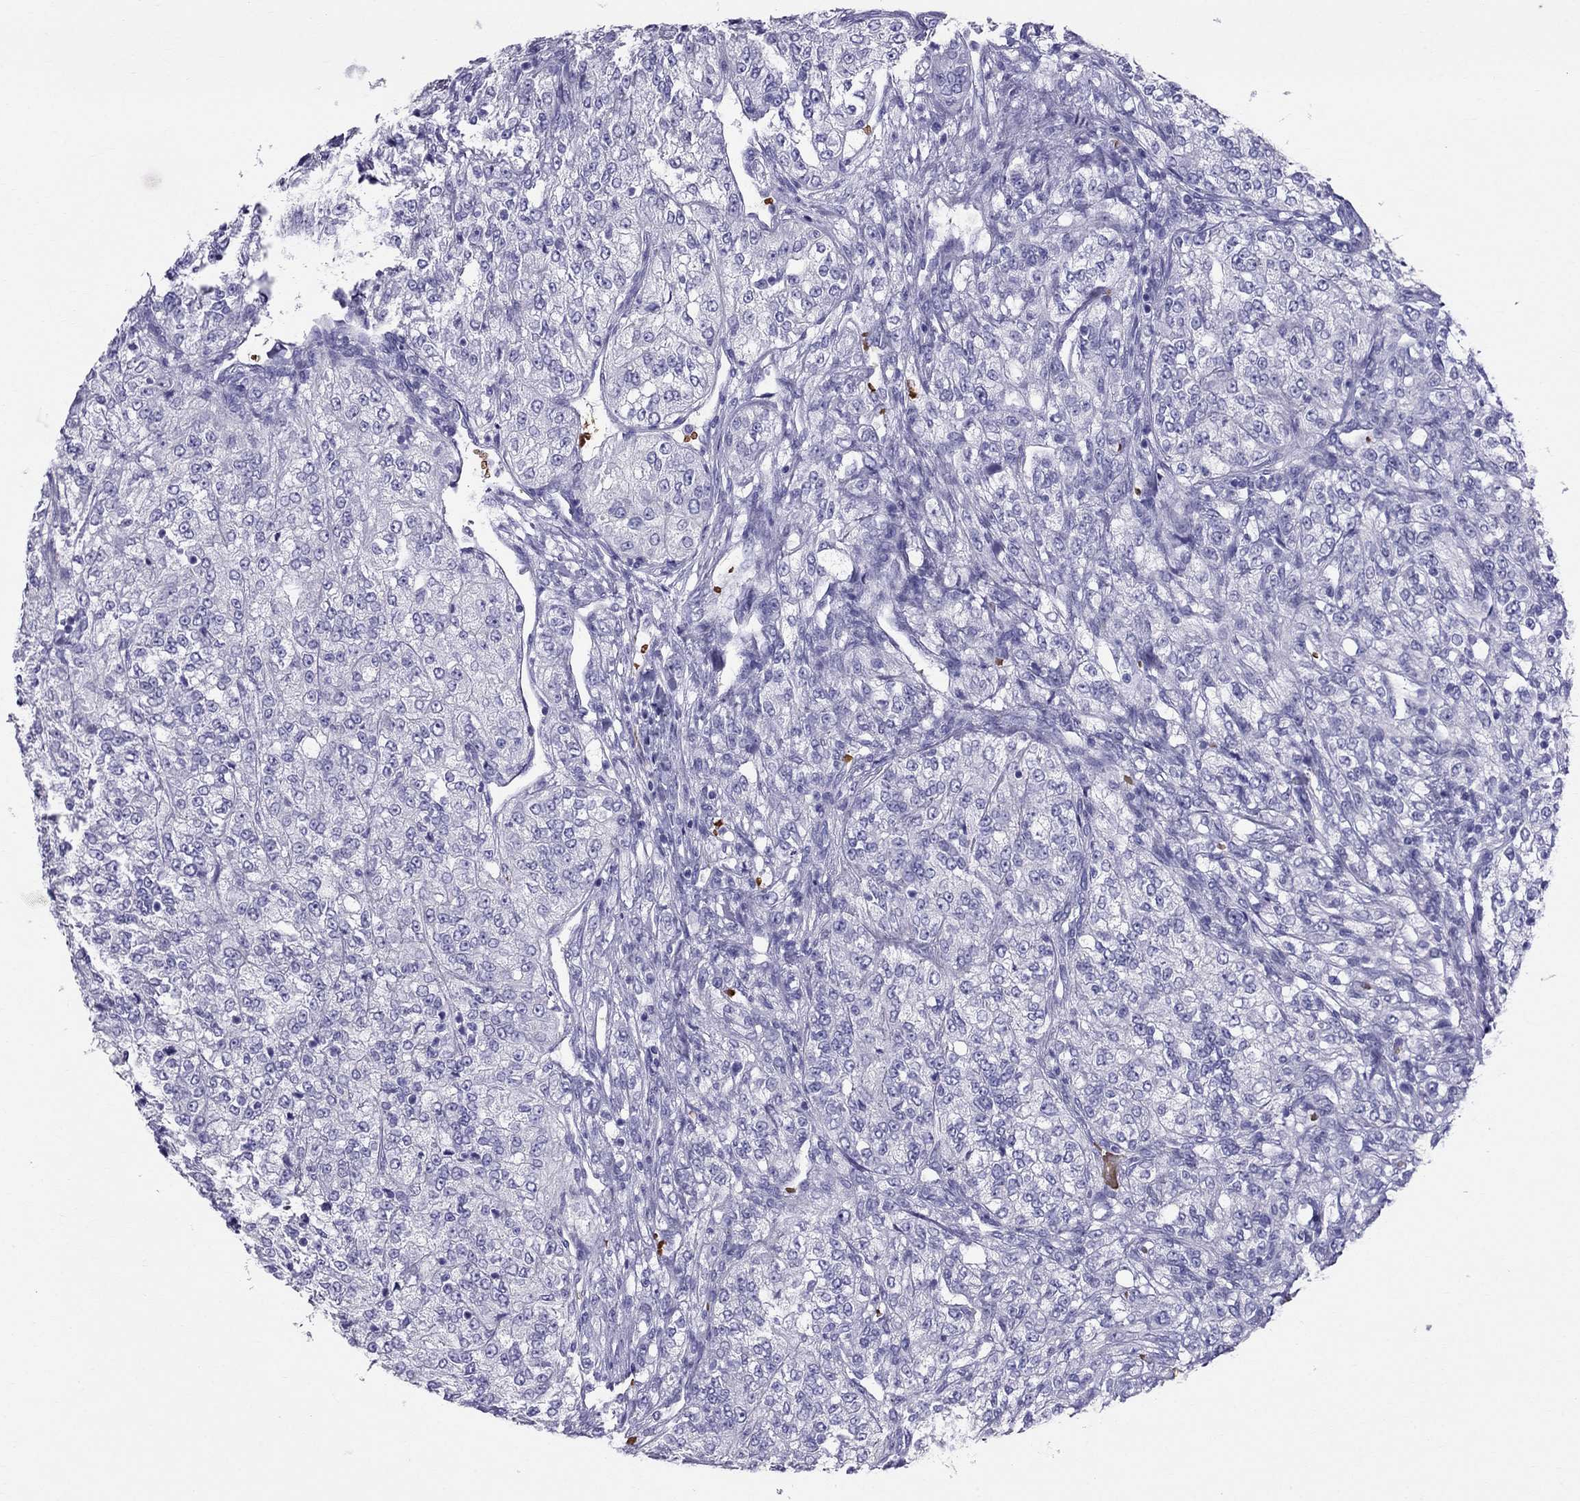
{"staining": {"intensity": "negative", "quantity": "none", "location": "none"}, "tissue": "renal cancer", "cell_type": "Tumor cells", "image_type": "cancer", "snomed": [{"axis": "morphology", "description": "Adenocarcinoma, NOS"}, {"axis": "topography", "description": "Kidney"}], "caption": "The micrograph demonstrates no significant positivity in tumor cells of renal adenocarcinoma.", "gene": "DNAAF6", "patient": {"sex": "female", "age": 63}}